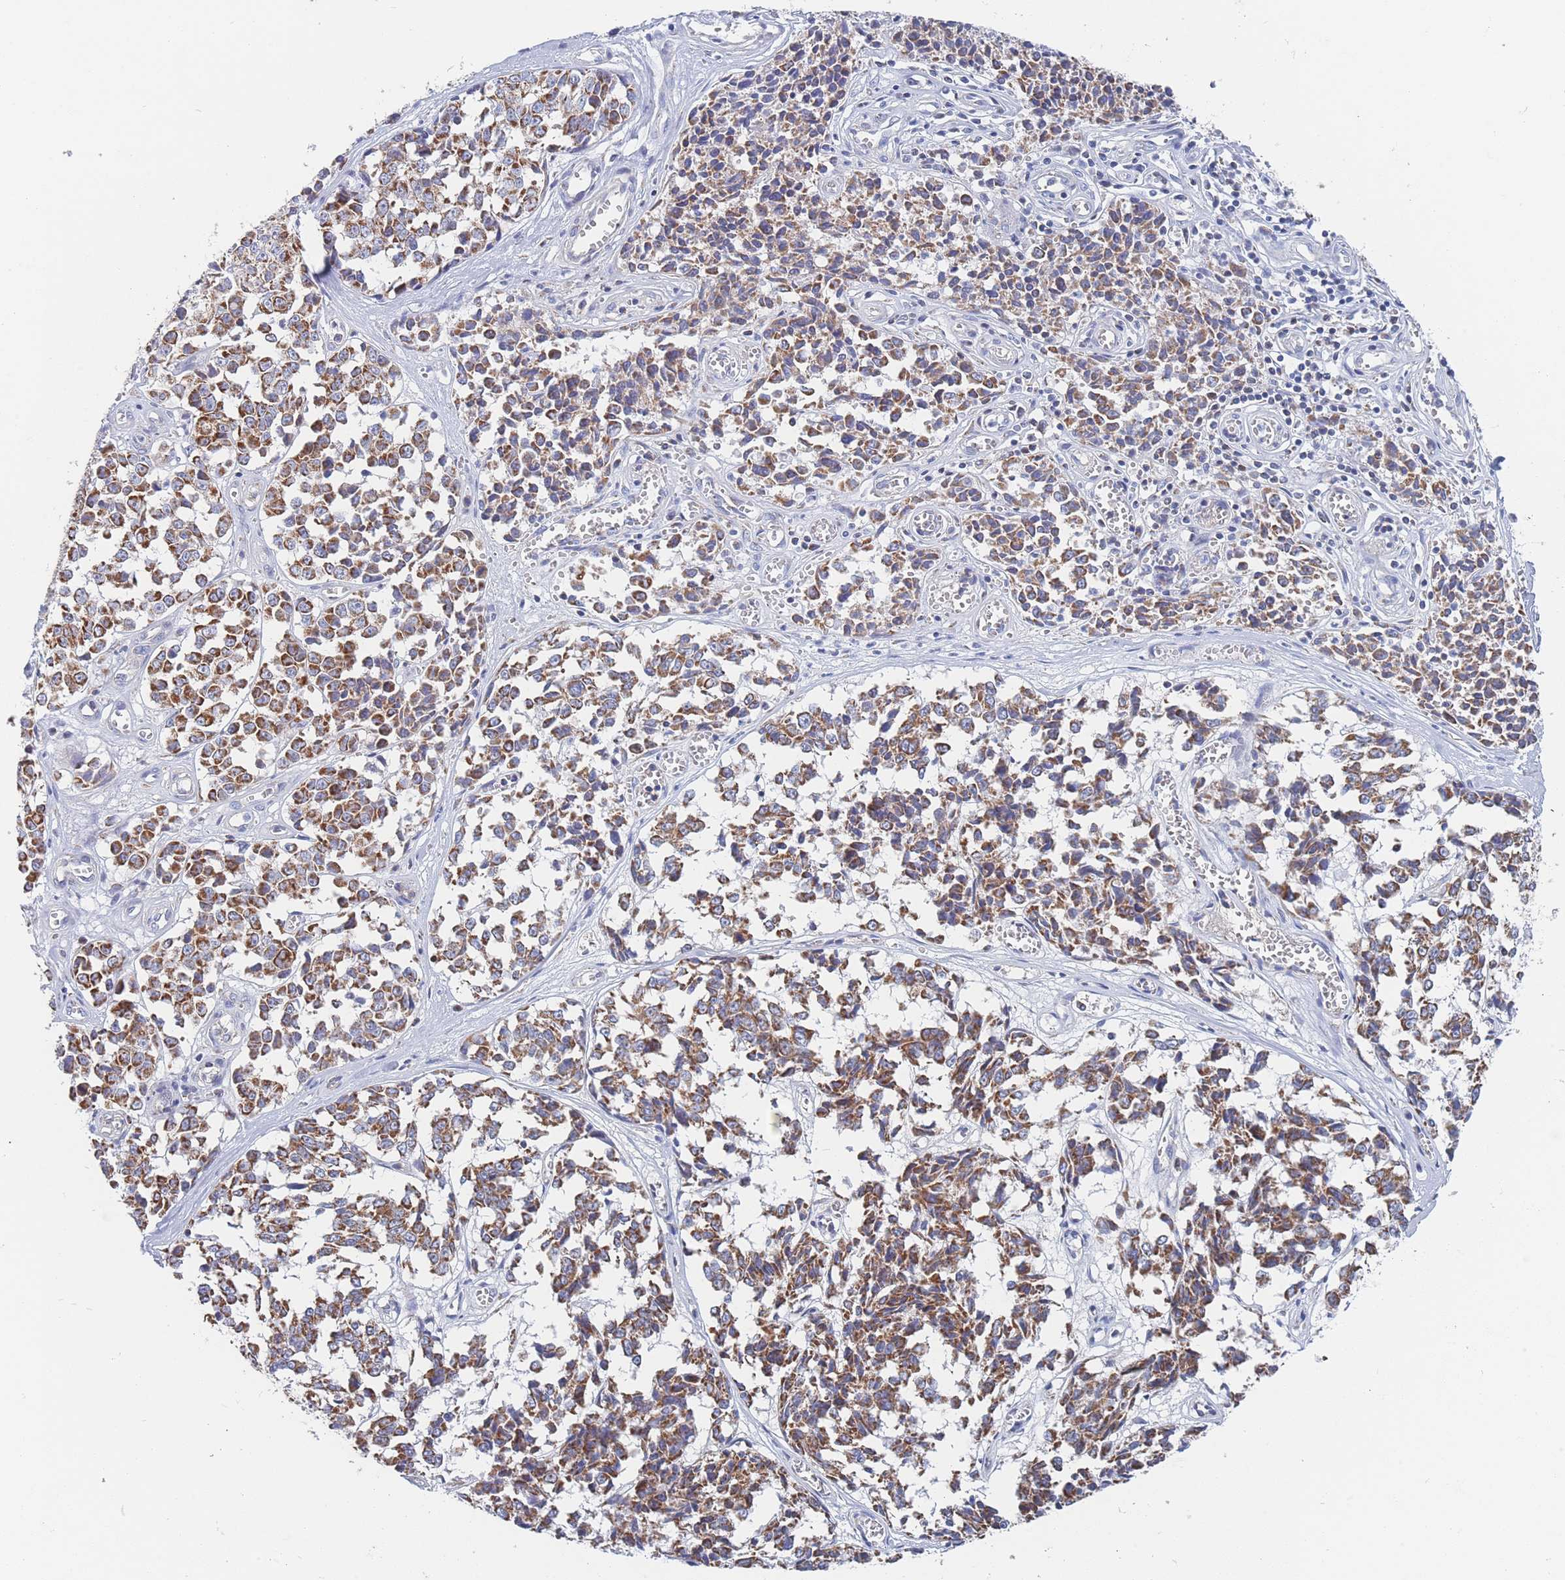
{"staining": {"intensity": "moderate", "quantity": ">75%", "location": "cytoplasmic/membranous"}, "tissue": "melanoma", "cell_type": "Tumor cells", "image_type": "cancer", "snomed": [{"axis": "morphology", "description": "Malignant melanoma, NOS"}, {"axis": "topography", "description": "Skin"}], "caption": "This is an image of IHC staining of malignant melanoma, which shows moderate expression in the cytoplasmic/membranous of tumor cells.", "gene": "IKZF4", "patient": {"sex": "female", "age": 64}}